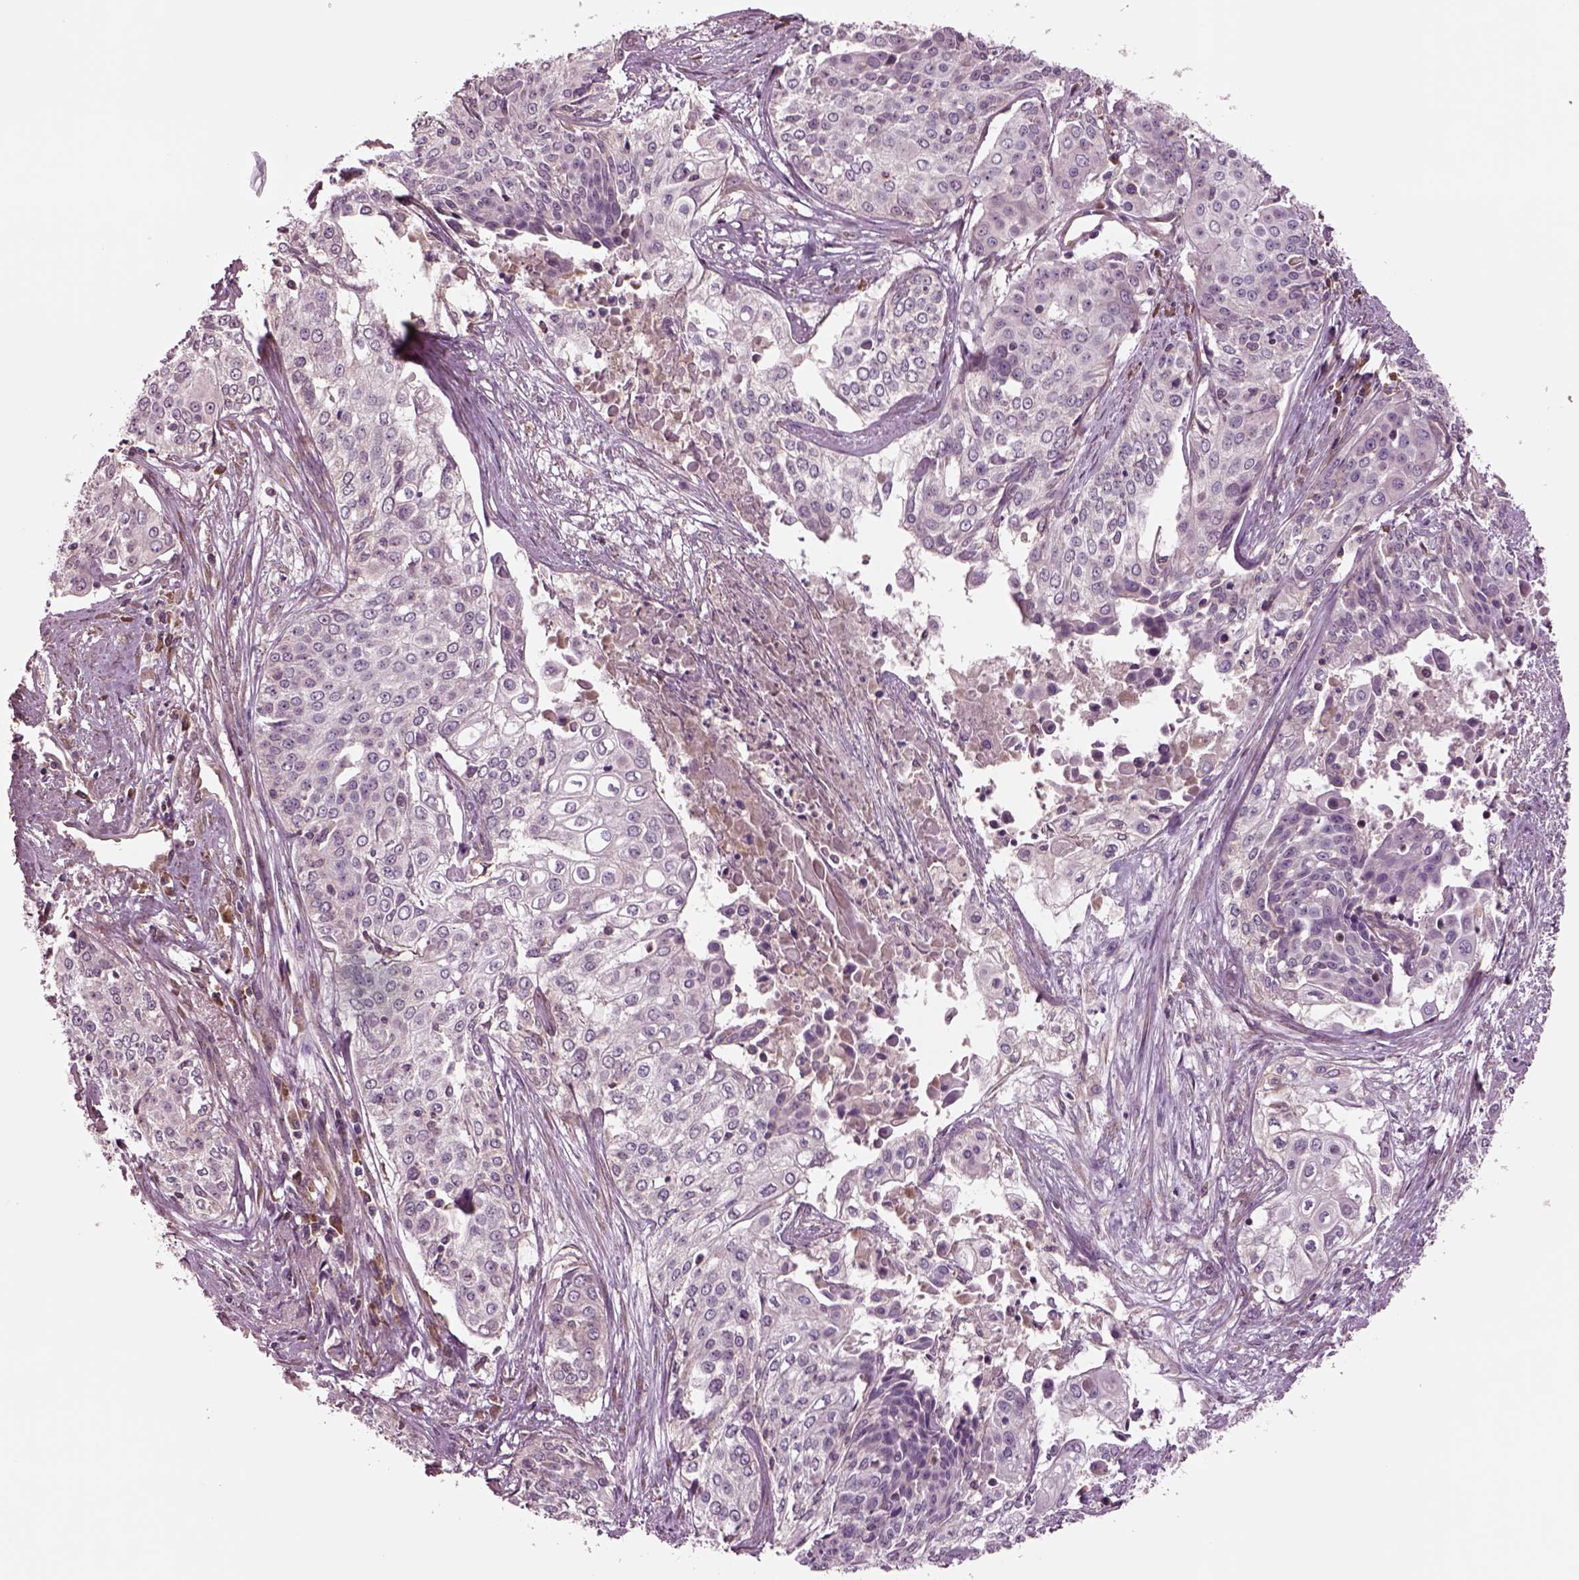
{"staining": {"intensity": "negative", "quantity": "none", "location": "none"}, "tissue": "cervical cancer", "cell_type": "Tumor cells", "image_type": "cancer", "snomed": [{"axis": "morphology", "description": "Squamous cell carcinoma, NOS"}, {"axis": "topography", "description": "Cervix"}], "caption": "Immunohistochemistry (IHC) photomicrograph of neoplastic tissue: human cervical squamous cell carcinoma stained with DAB demonstrates no significant protein expression in tumor cells.", "gene": "HTR1B", "patient": {"sex": "female", "age": 39}}